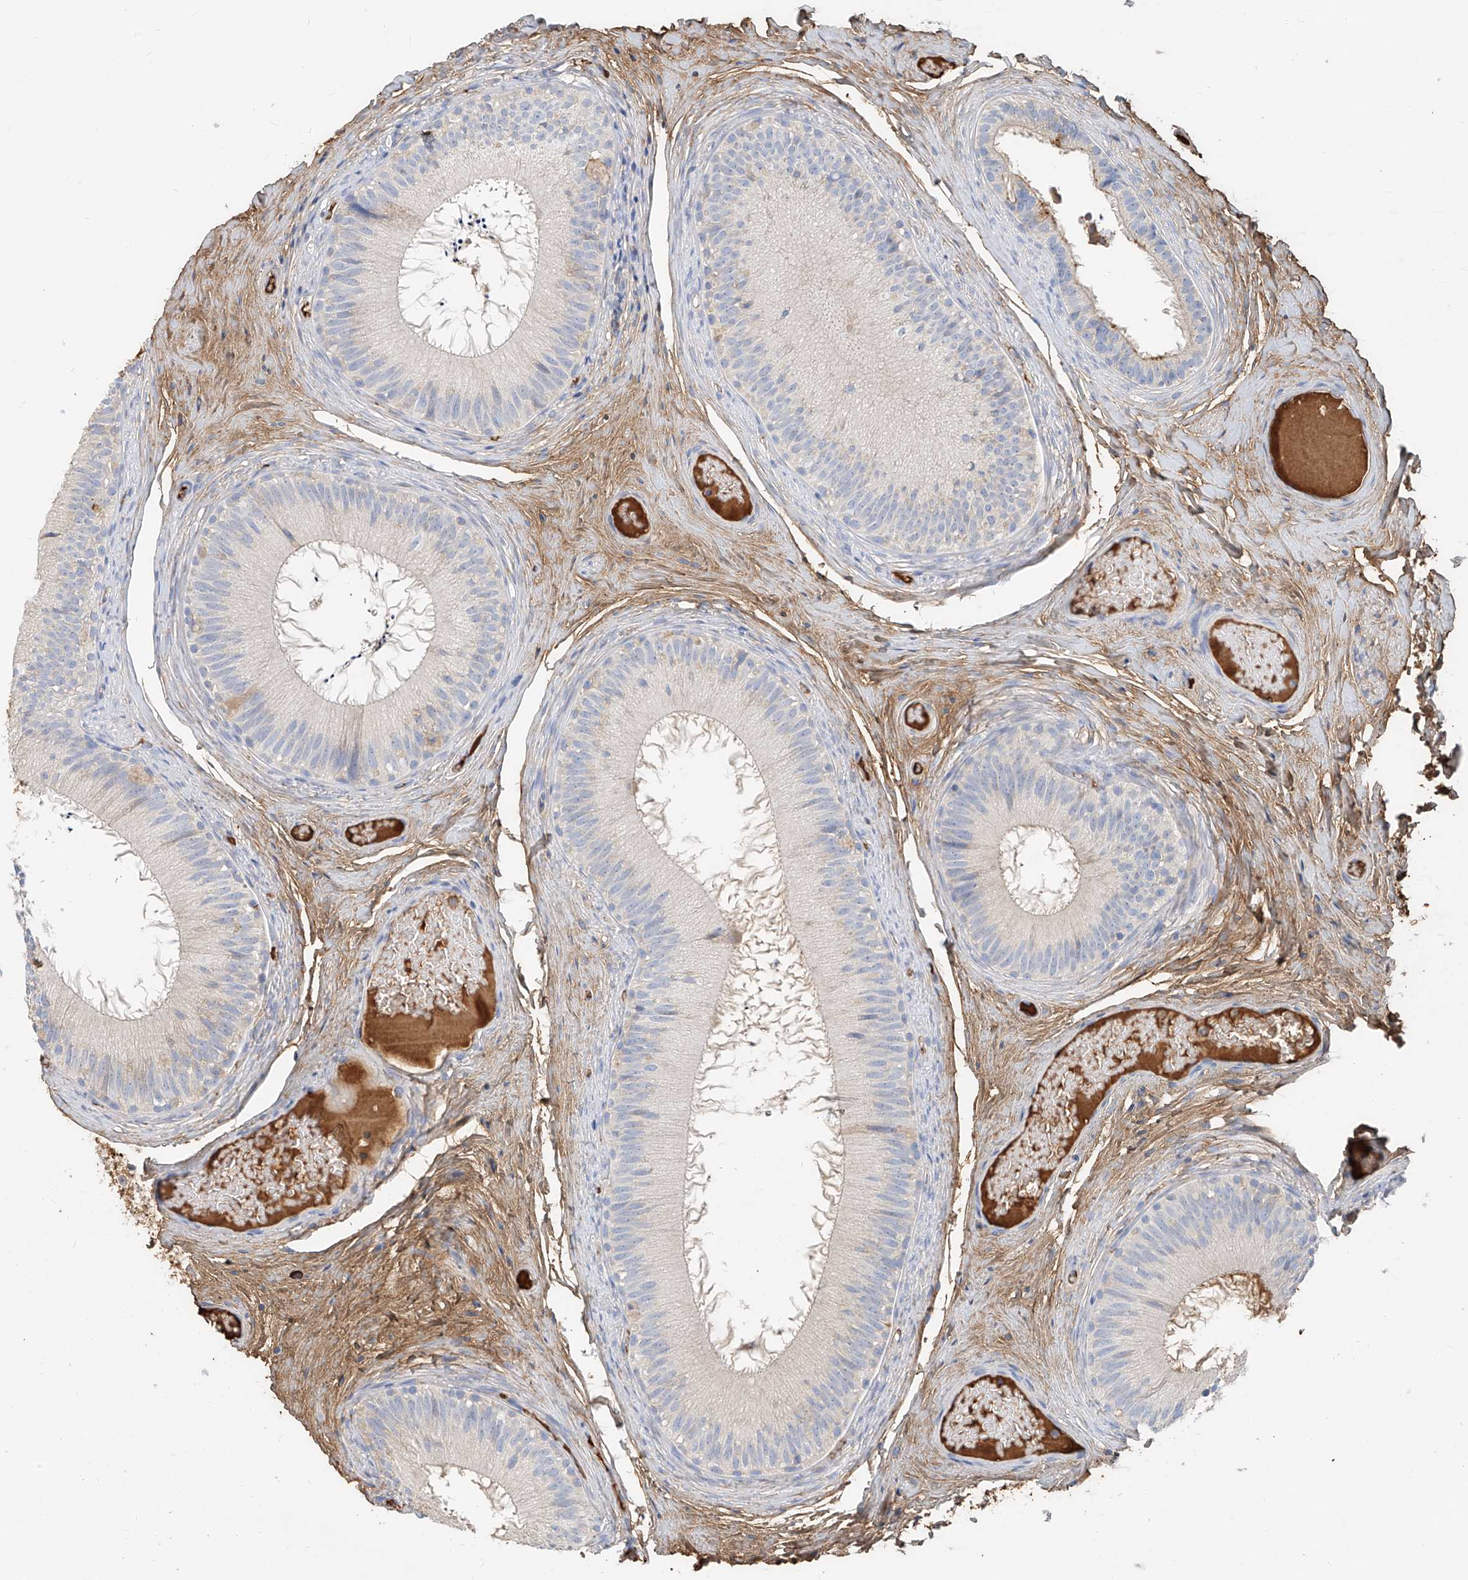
{"staining": {"intensity": "moderate", "quantity": "<25%", "location": "cytoplasmic/membranous"}, "tissue": "epididymis", "cell_type": "Glandular cells", "image_type": "normal", "snomed": [{"axis": "morphology", "description": "Normal tissue, NOS"}, {"axis": "topography", "description": "Epididymis"}], "caption": "Protein analysis of normal epididymis displays moderate cytoplasmic/membranous positivity in about <25% of glandular cells. (Brightfield microscopy of DAB IHC at high magnification).", "gene": "ZFP30", "patient": {"sex": "male", "age": 50}}